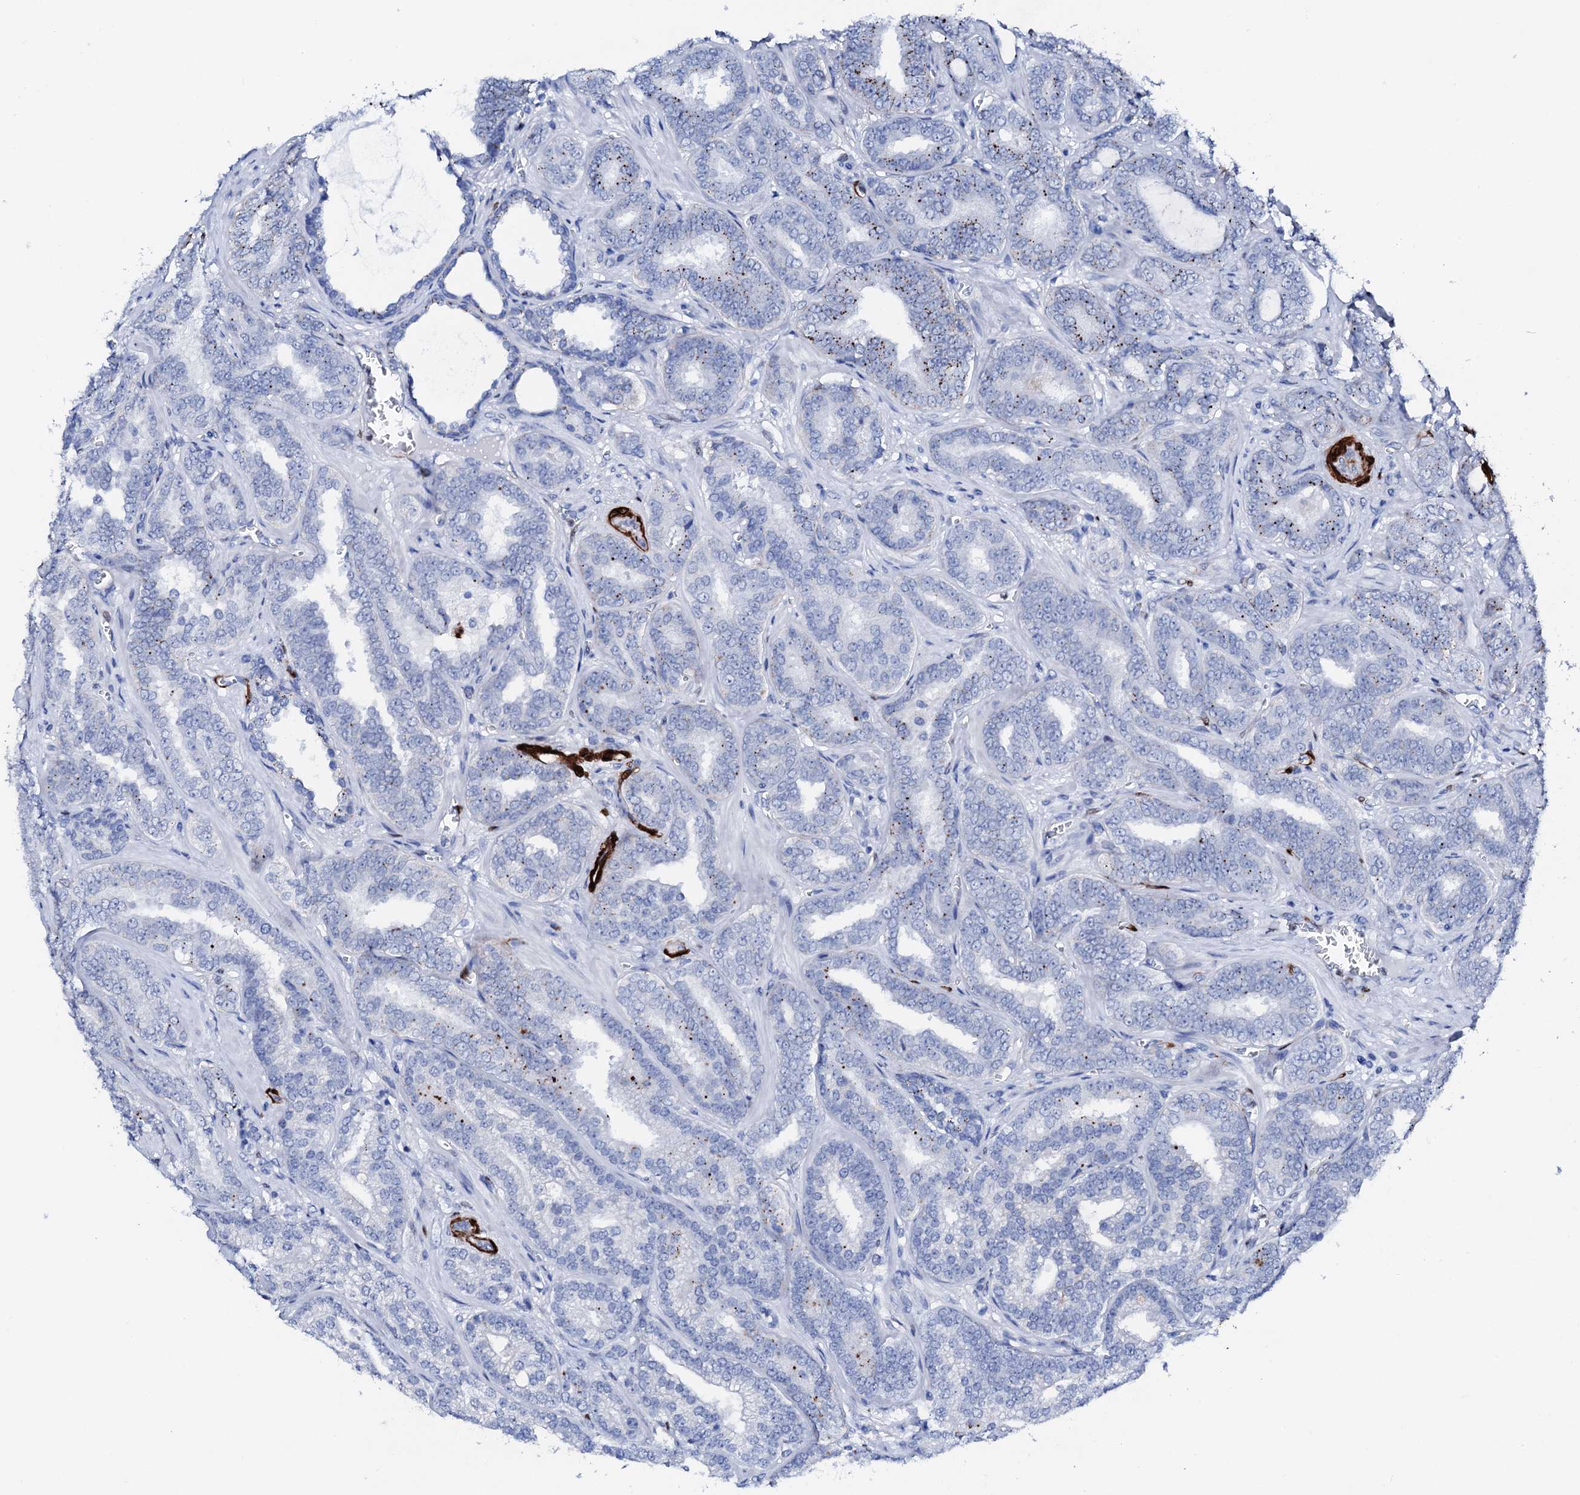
{"staining": {"intensity": "moderate", "quantity": "<25%", "location": "cytoplasmic/membranous"}, "tissue": "prostate cancer", "cell_type": "Tumor cells", "image_type": "cancer", "snomed": [{"axis": "morphology", "description": "Adenocarcinoma, High grade"}, {"axis": "topography", "description": "Prostate and seminal vesicle, NOS"}], "caption": "This image exhibits immunohistochemistry staining of prostate cancer, with low moderate cytoplasmic/membranous positivity in about <25% of tumor cells.", "gene": "NRIP2", "patient": {"sex": "male", "age": 67}}